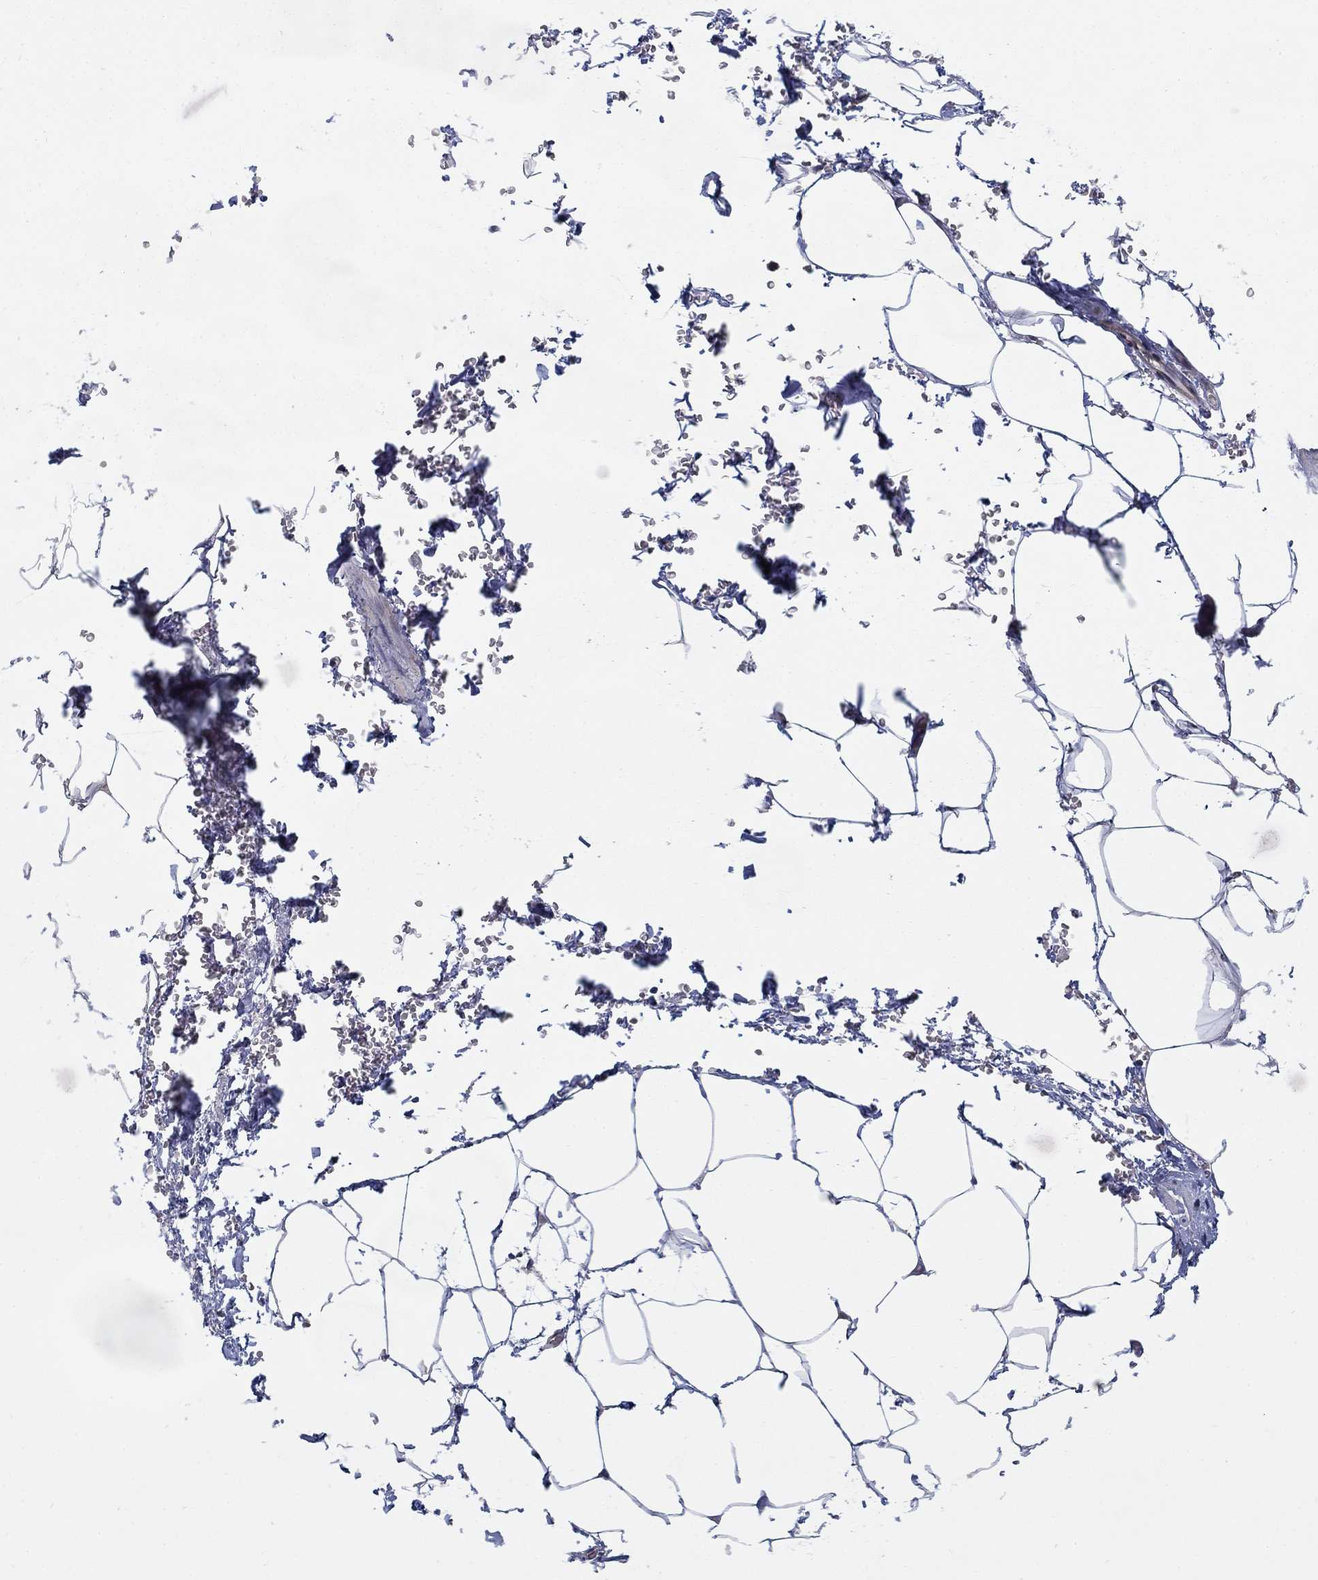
{"staining": {"intensity": "negative", "quantity": "none", "location": "none"}, "tissue": "adipose tissue", "cell_type": "Adipocytes", "image_type": "normal", "snomed": [{"axis": "morphology", "description": "Normal tissue, NOS"}, {"axis": "topography", "description": "Soft tissue"}, {"axis": "topography", "description": "Adipose tissue"}, {"axis": "topography", "description": "Vascular tissue"}, {"axis": "topography", "description": "Peripheral nerve tissue"}], "caption": "The image exhibits no staining of adipocytes in unremarkable adipose tissue. Nuclei are stained in blue.", "gene": "SH3RF1", "patient": {"sex": "male", "age": 68}}